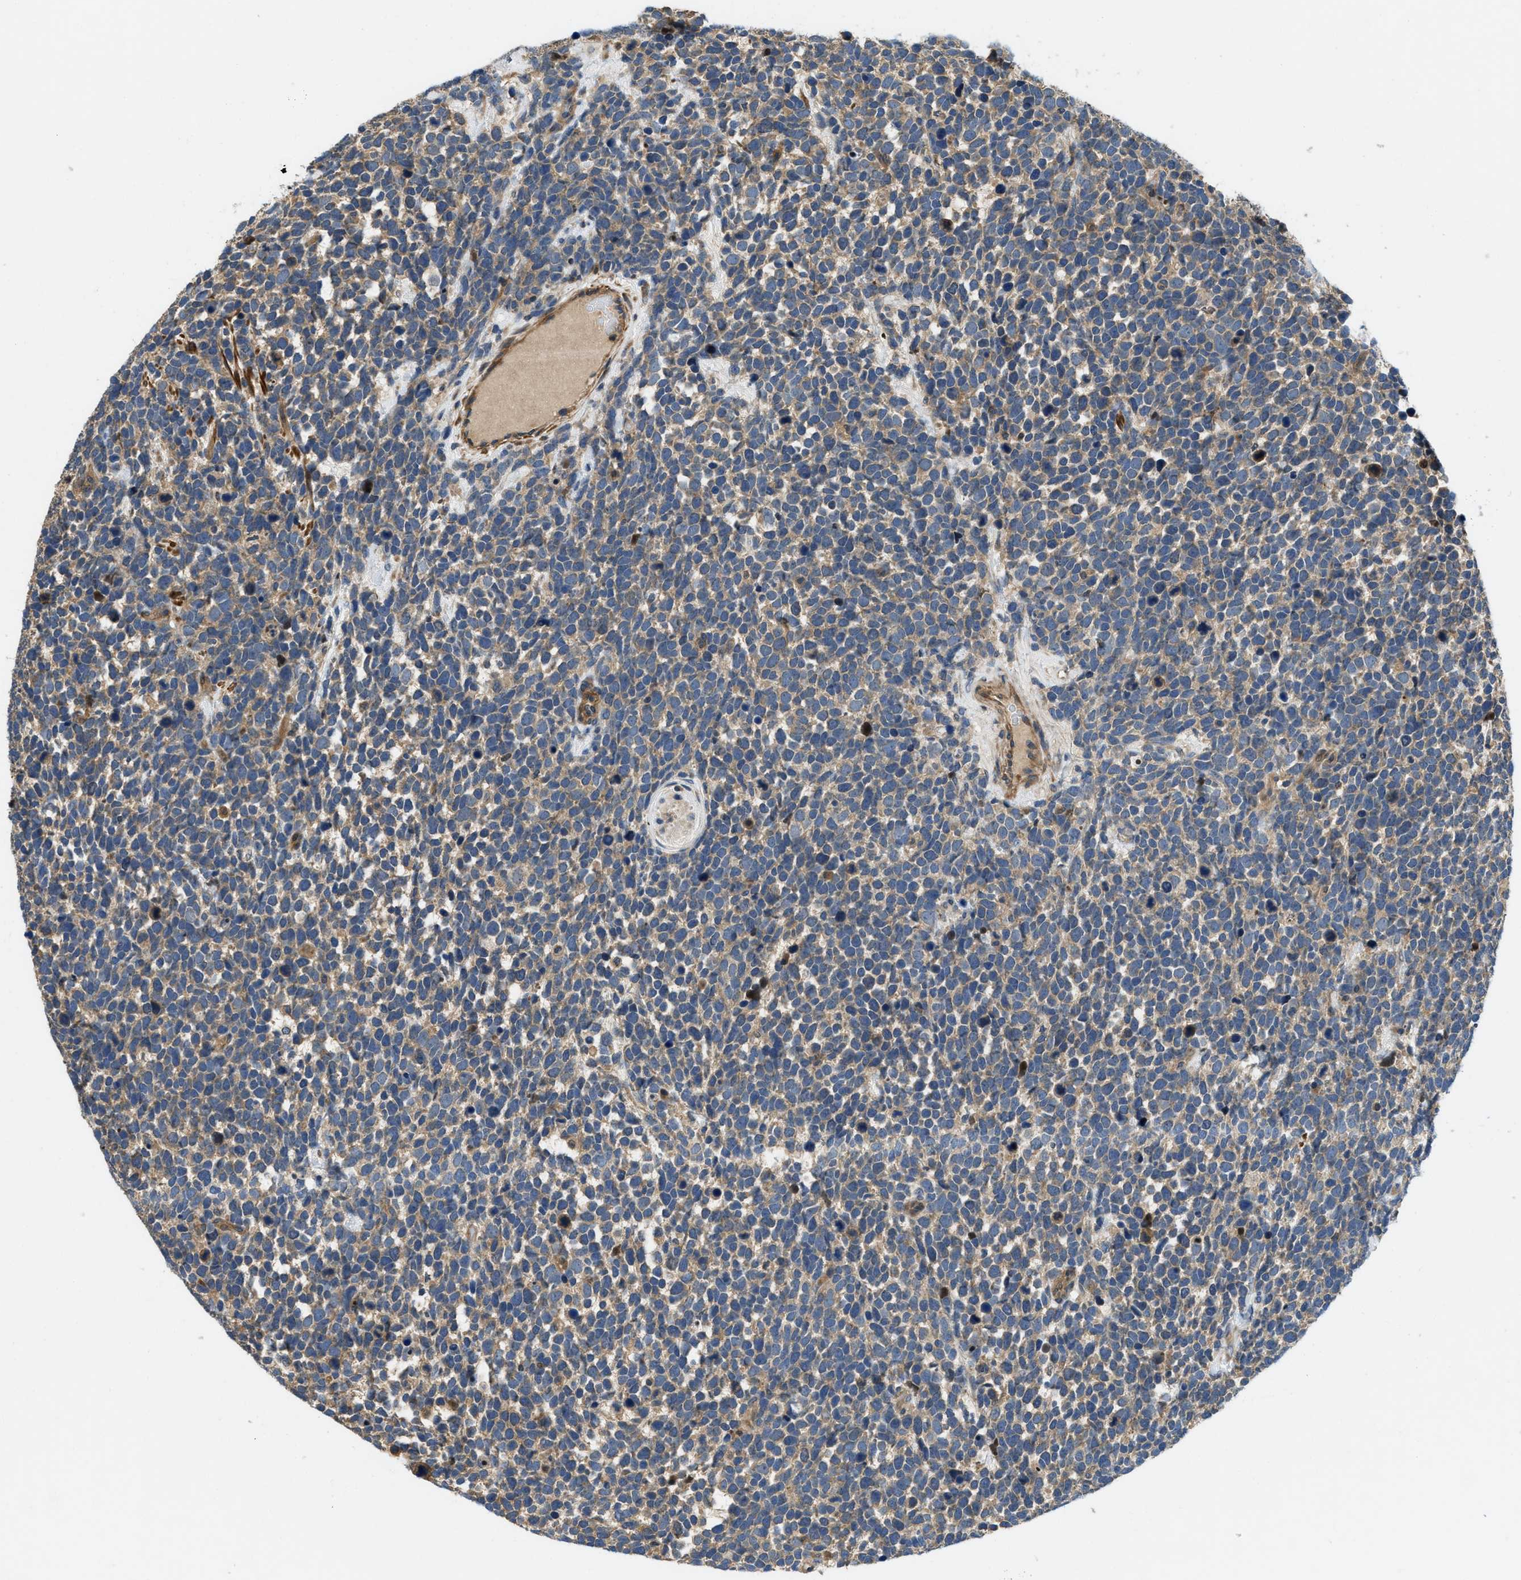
{"staining": {"intensity": "weak", "quantity": ">75%", "location": "cytoplasmic/membranous"}, "tissue": "urothelial cancer", "cell_type": "Tumor cells", "image_type": "cancer", "snomed": [{"axis": "morphology", "description": "Urothelial carcinoma, High grade"}, {"axis": "topography", "description": "Urinary bladder"}], "caption": "Urothelial cancer tissue reveals weak cytoplasmic/membranous staining in approximately >75% of tumor cells", "gene": "GPR31", "patient": {"sex": "female", "age": 82}}